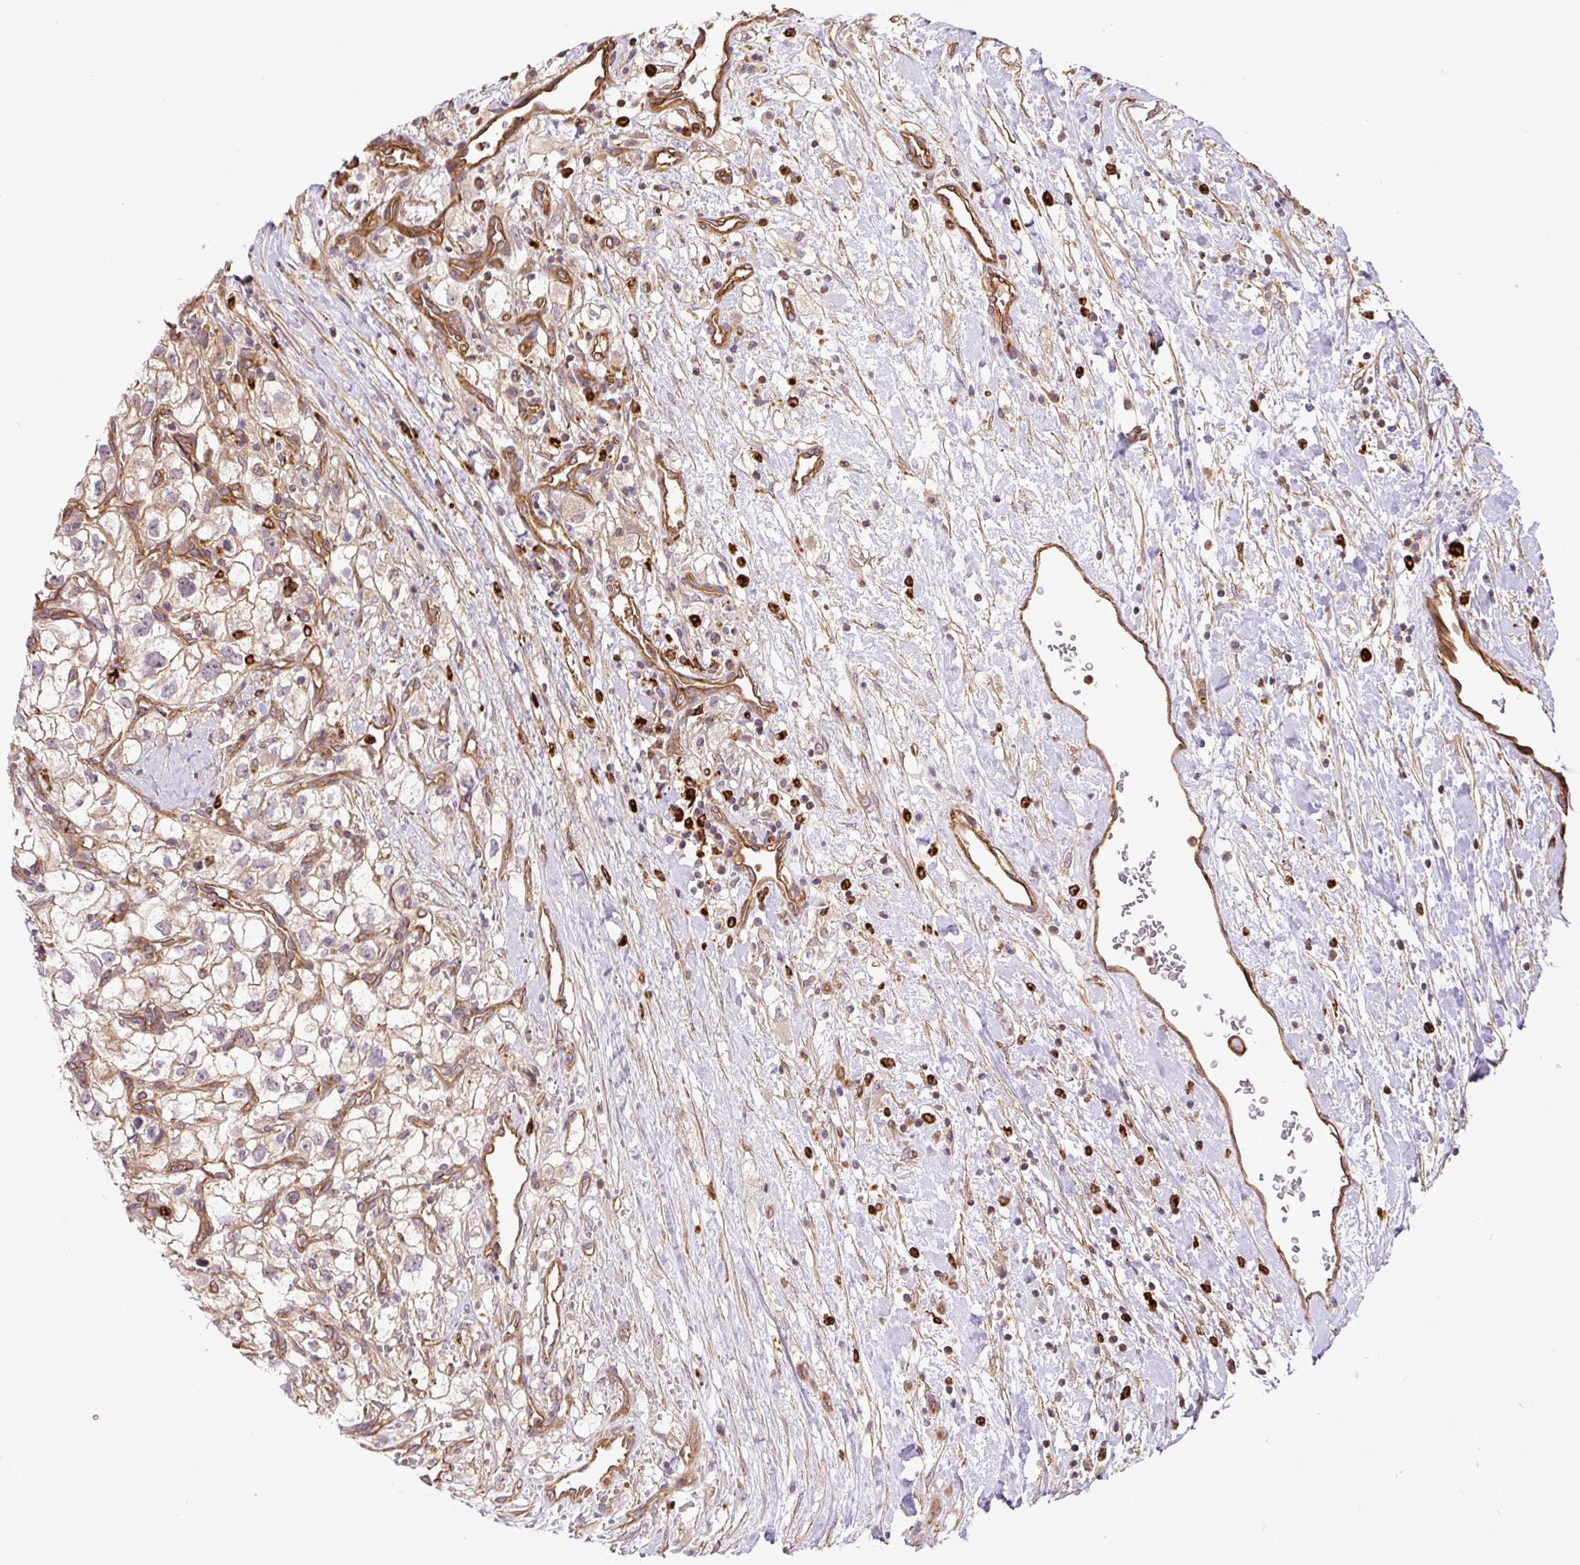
{"staining": {"intensity": "moderate", "quantity": "25%-75%", "location": "cytoplasmic/membranous"}, "tissue": "renal cancer", "cell_type": "Tumor cells", "image_type": "cancer", "snomed": [{"axis": "morphology", "description": "Adenocarcinoma, NOS"}, {"axis": "topography", "description": "Kidney"}], "caption": "Immunohistochemistry (DAB (3,3'-diaminobenzidine)) staining of human renal cancer (adenocarcinoma) exhibits moderate cytoplasmic/membranous protein positivity in approximately 25%-75% of tumor cells. Using DAB (brown) and hematoxylin (blue) stains, captured at high magnification using brightfield microscopy.", "gene": "B3GALT5", "patient": {"sex": "male", "age": 59}}